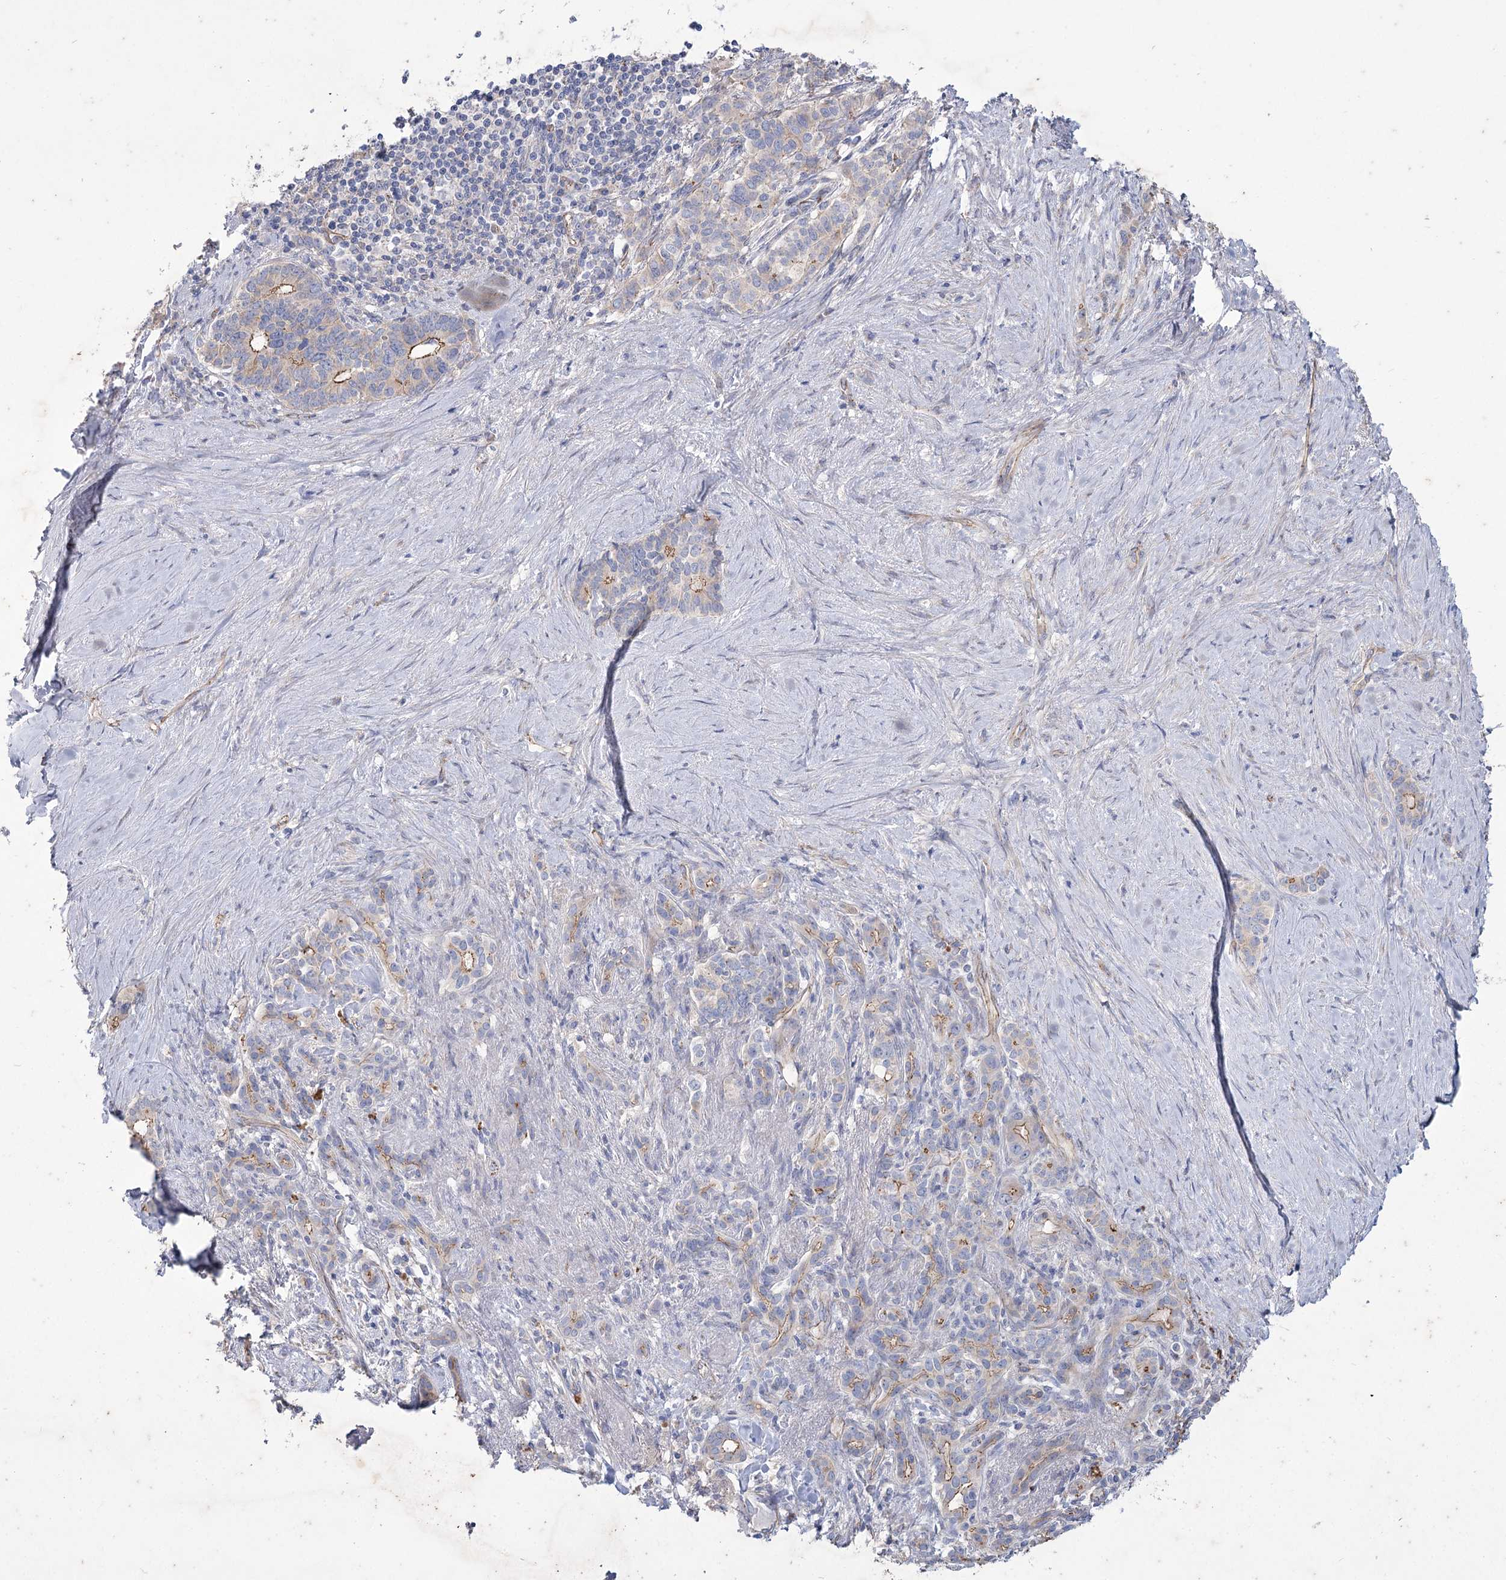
{"staining": {"intensity": "moderate", "quantity": "<25%", "location": "cytoplasmic/membranous"}, "tissue": "pancreatic cancer", "cell_type": "Tumor cells", "image_type": "cancer", "snomed": [{"axis": "morphology", "description": "Adenocarcinoma, NOS"}, {"axis": "topography", "description": "Pancreas"}], "caption": "High-magnification brightfield microscopy of pancreatic cancer (adenocarcinoma) stained with DAB (3,3'-diaminobenzidine) (brown) and counterstained with hematoxylin (blue). tumor cells exhibit moderate cytoplasmic/membranous staining is appreciated in about<25% of cells. The staining is performed using DAB (3,3'-diaminobenzidine) brown chromogen to label protein expression. The nuclei are counter-stained blue using hematoxylin.", "gene": "LDLRAD3", "patient": {"sex": "female", "age": 74}}